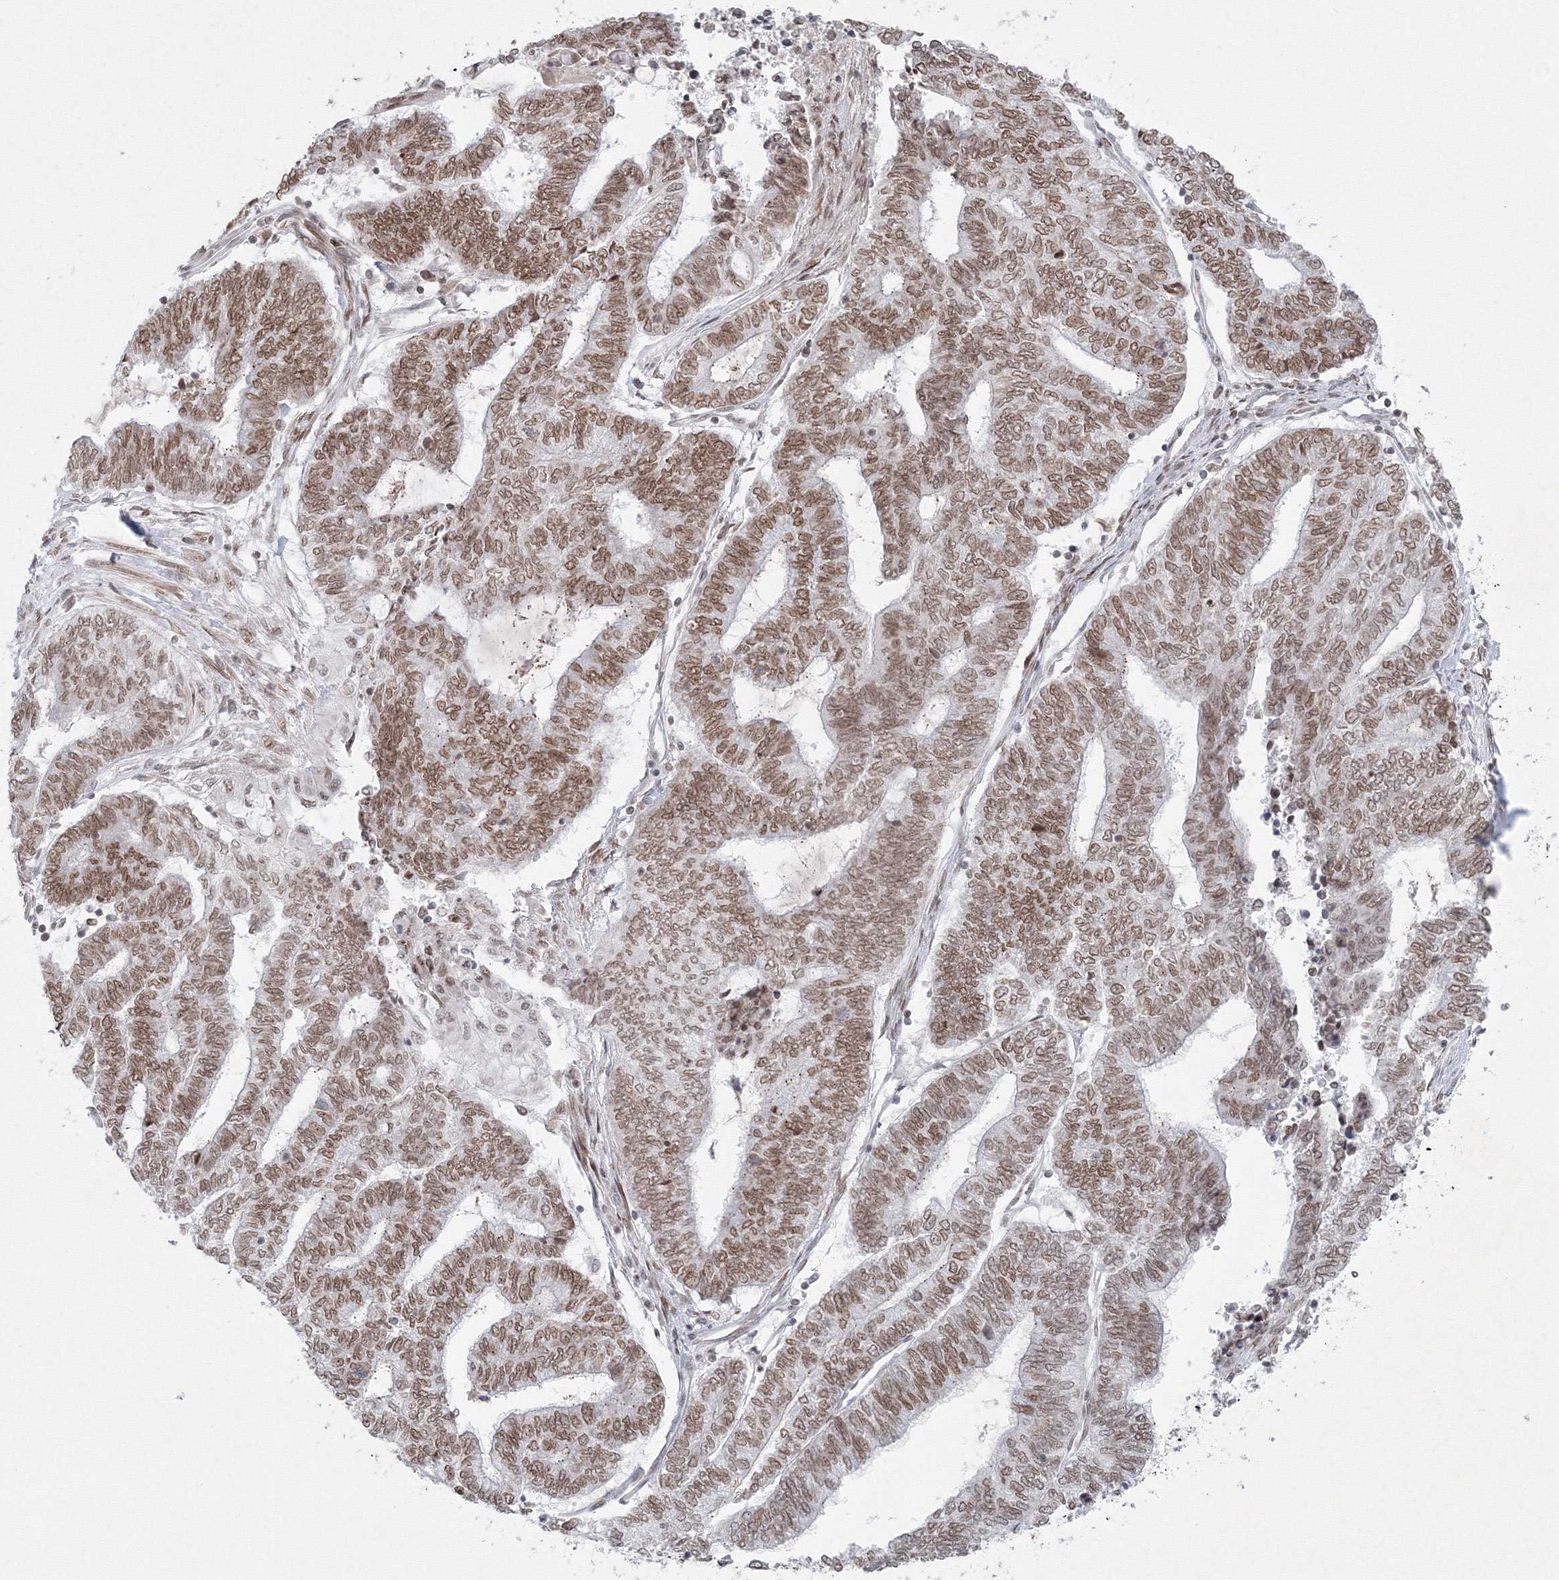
{"staining": {"intensity": "moderate", "quantity": ">75%", "location": "nuclear"}, "tissue": "endometrial cancer", "cell_type": "Tumor cells", "image_type": "cancer", "snomed": [{"axis": "morphology", "description": "Adenocarcinoma, NOS"}, {"axis": "topography", "description": "Uterus"}, {"axis": "topography", "description": "Endometrium"}], "caption": "Moderate nuclear positivity for a protein is identified in about >75% of tumor cells of endometrial cancer using immunohistochemistry.", "gene": "KIF4A", "patient": {"sex": "female", "age": 70}}